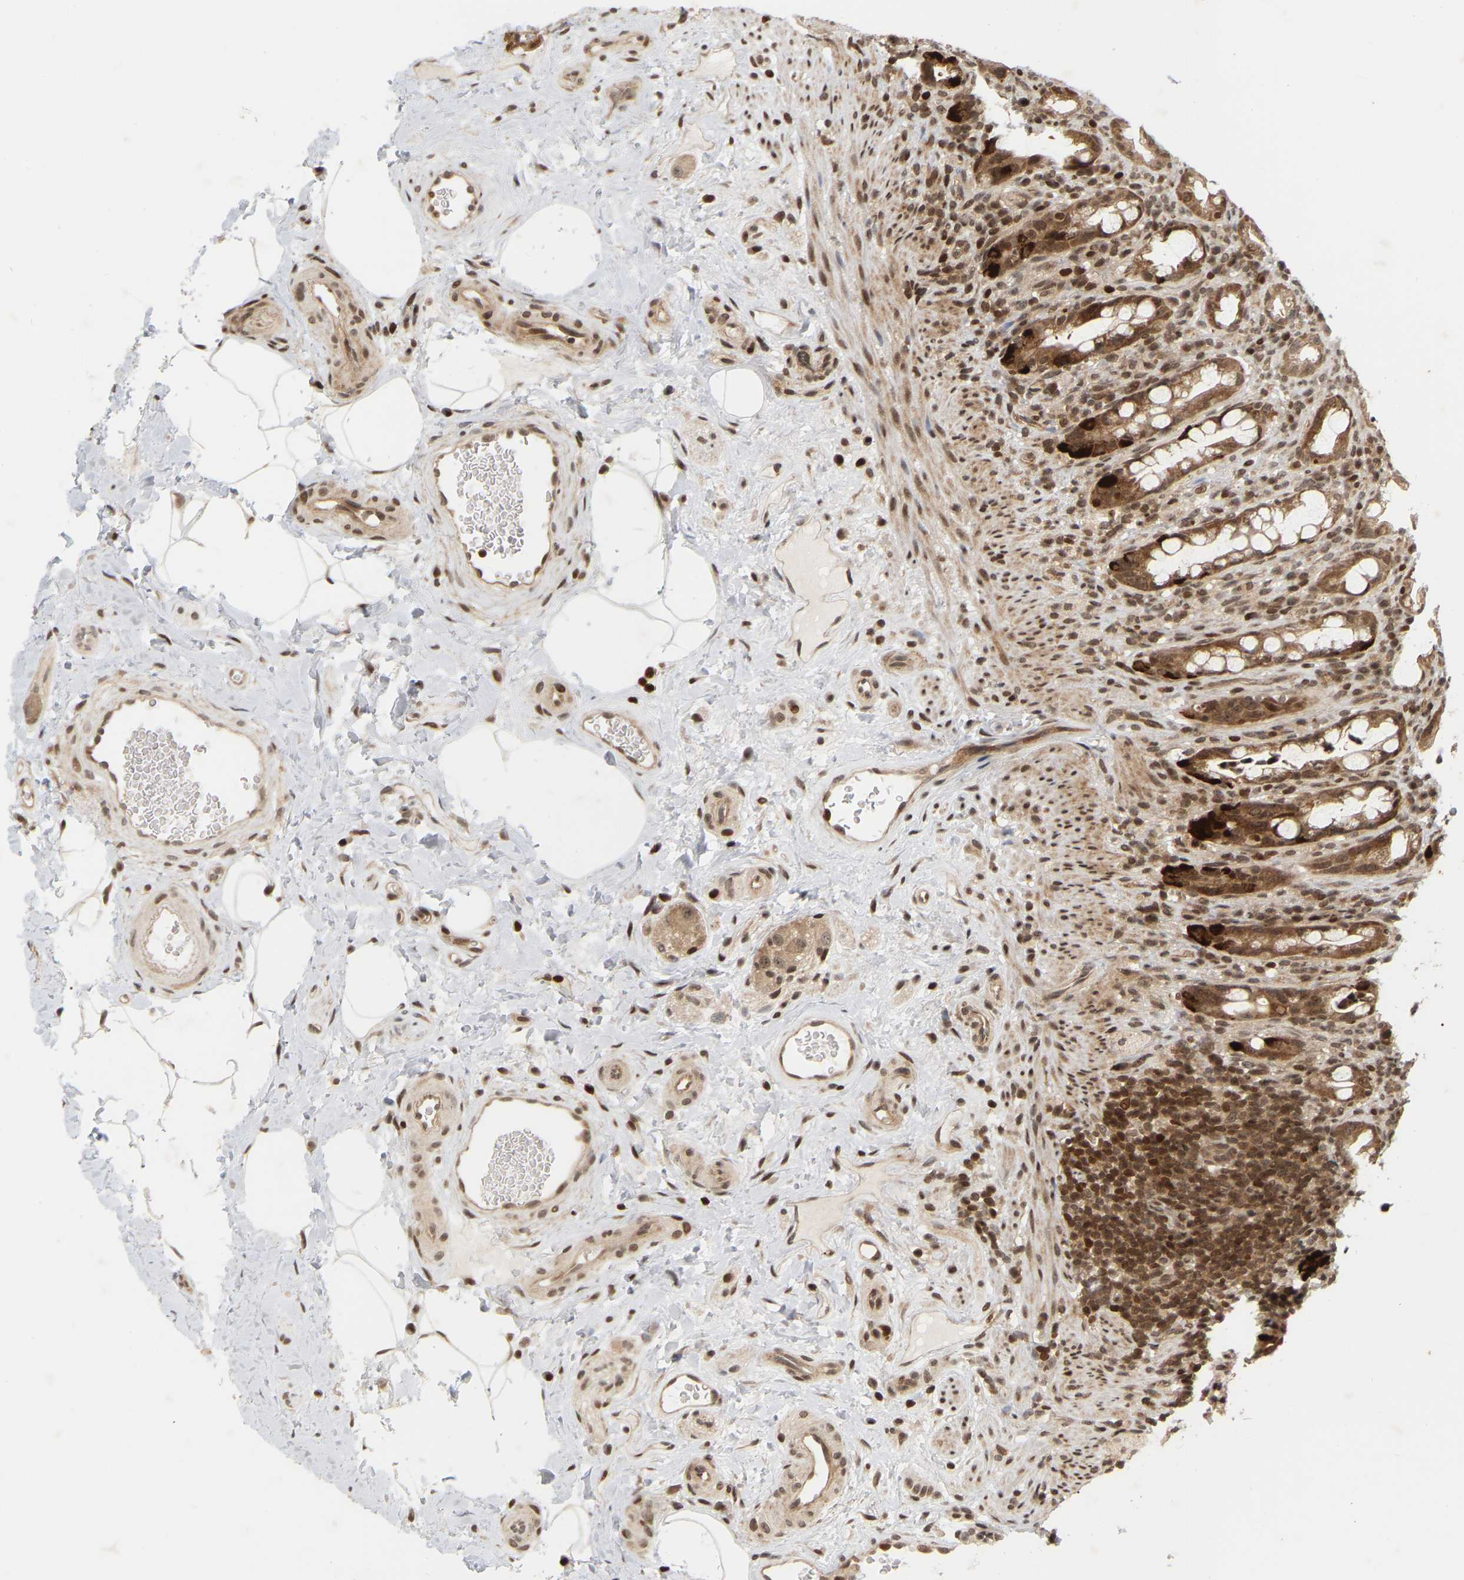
{"staining": {"intensity": "moderate", "quantity": ">75%", "location": "cytoplasmic/membranous,nuclear"}, "tissue": "rectum", "cell_type": "Glandular cells", "image_type": "normal", "snomed": [{"axis": "morphology", "description": "Normal tissue, NOS"}, {"axis": "topography", "description": "Rectum"}], "caption": "Glandular cells demonstrate moderate cytoplasmic/membranous,nuclear positivity in about >75% of cells in normal rectum.", "gene": "NFE2L2", "patient": {"sex": "male", "age": 44}}